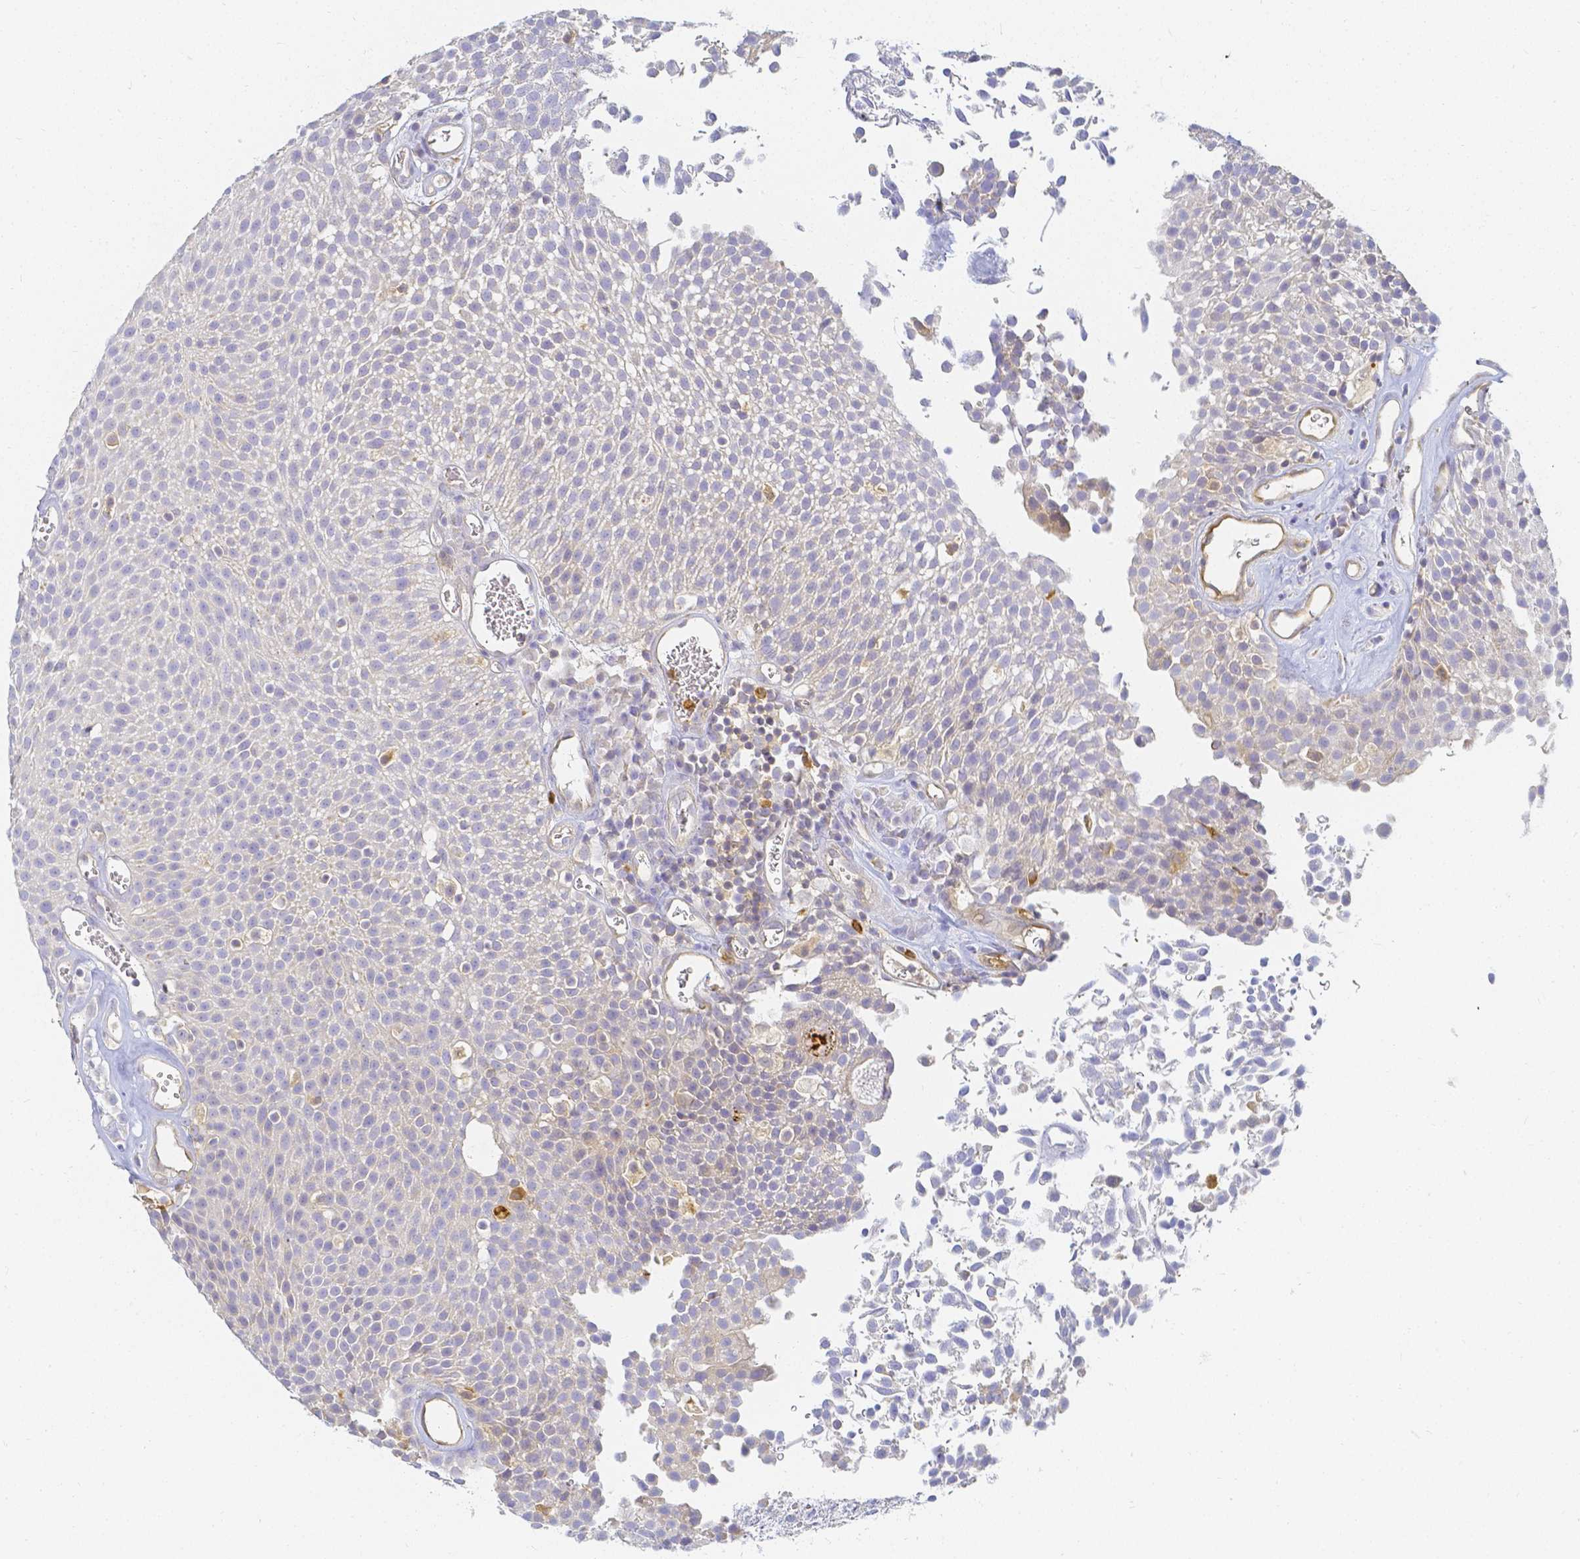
{"staining": {"intensity": "negative", "quantity": "none", "location": "none"}, "tissue": "urothelial cancer", "cell_type": "Tumor cells", "image_type": "cancer", "snomed": [{"axis": "morphology", "description": "Urothelial carcinoma, Low grade"}, {"axis": "topography", "description": "Urinary bladder"}], "caption": "Tumor cells show no significant positivity in urothelial cancer.", "gene": "KCNH1", "patient": {"sex": "female", "age": 79}}